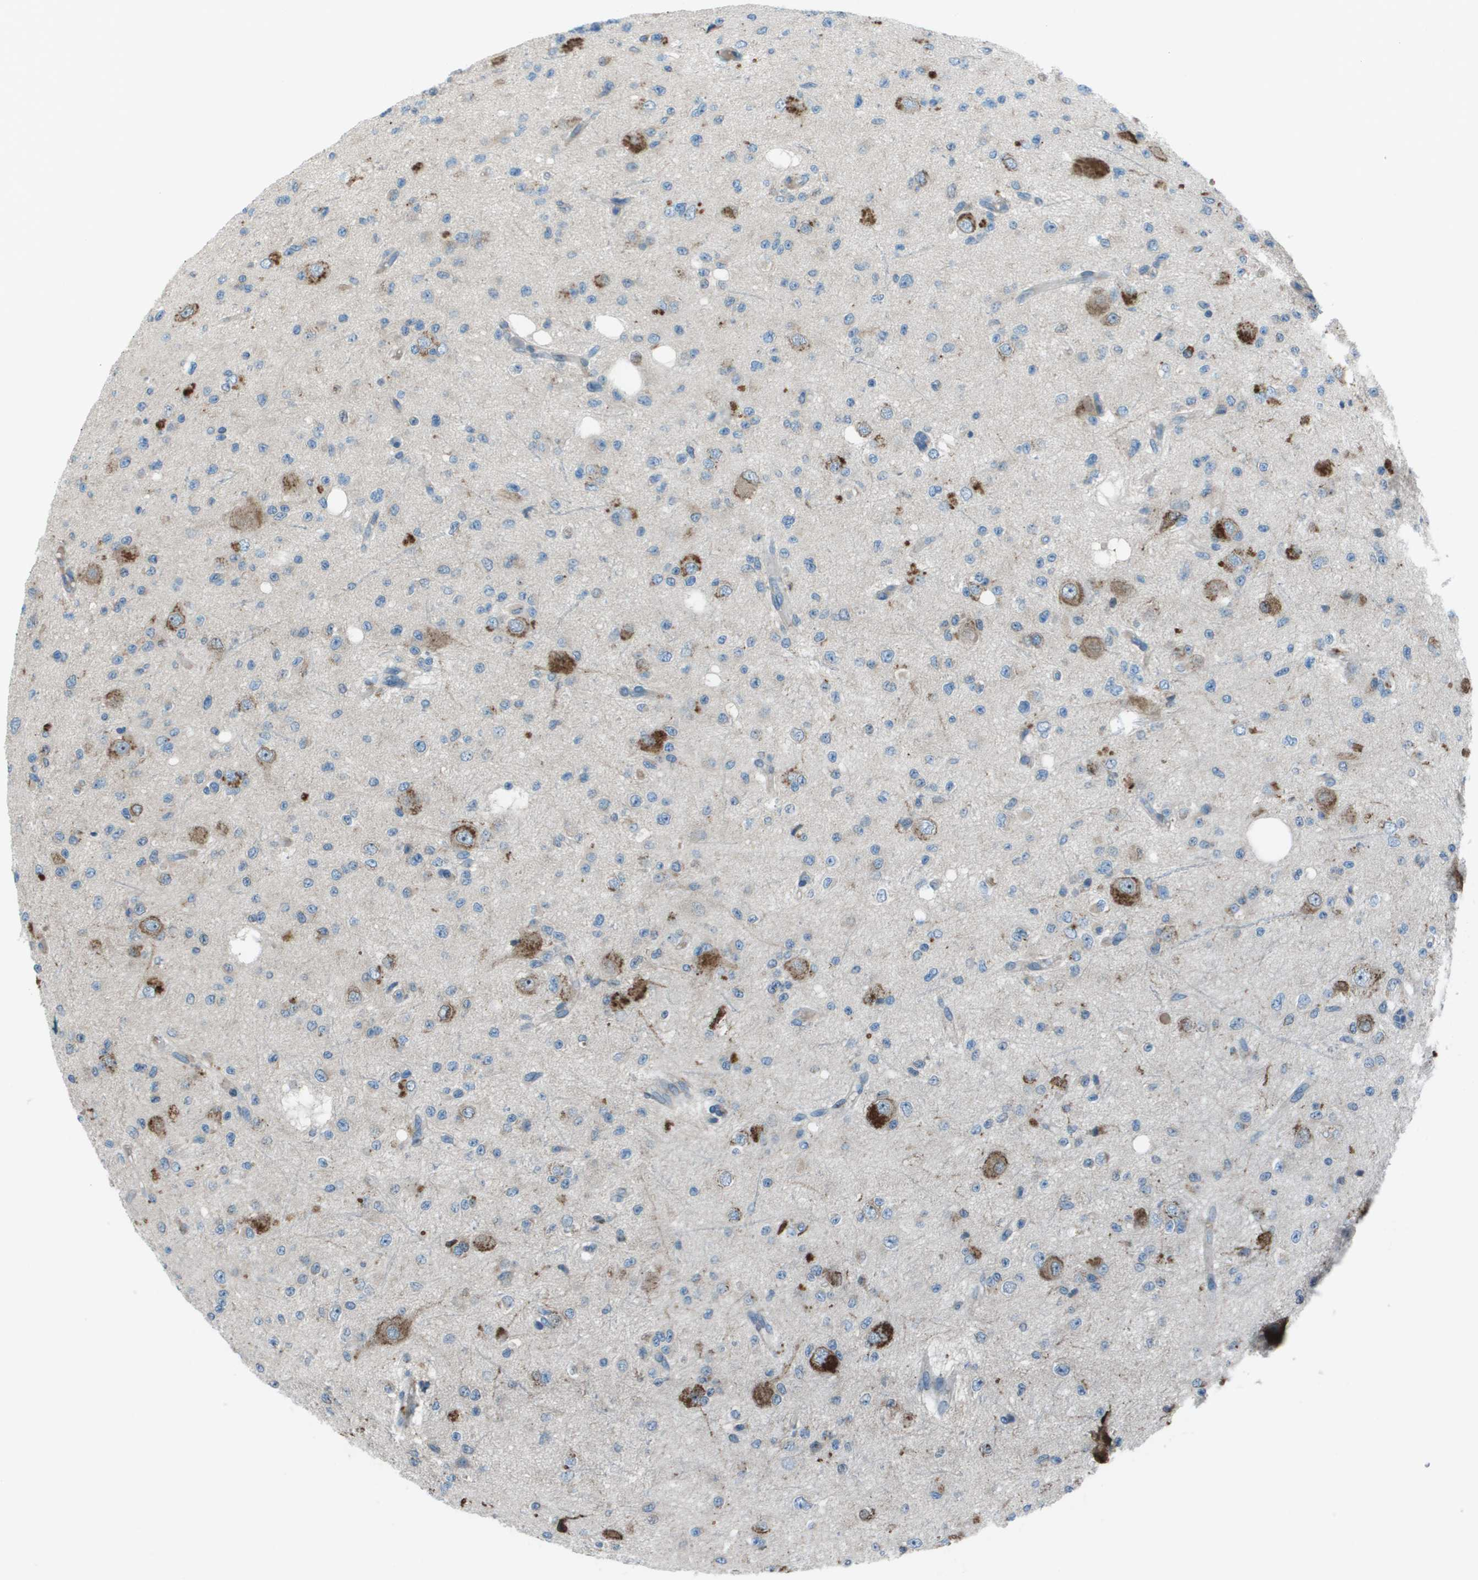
{"staining": {"intensity": "negative", "quantity": "none", "location": "none"}, "tissue": "glioma", "cell_type": "Tumor cells", "image_type": "cancer", "snomed": [{"axis": "morphology", "description": "Glioma, malignant, High grade"}, {"axis": "topography", "description": "pancreas cauda"}], "caption": "This is an immunohistochemistry micrograph of malignant glioma (high-grade). There is no staining in tumor cells.", "gene": "UTS2", "patient": {"sex": "male", "age": 60}}